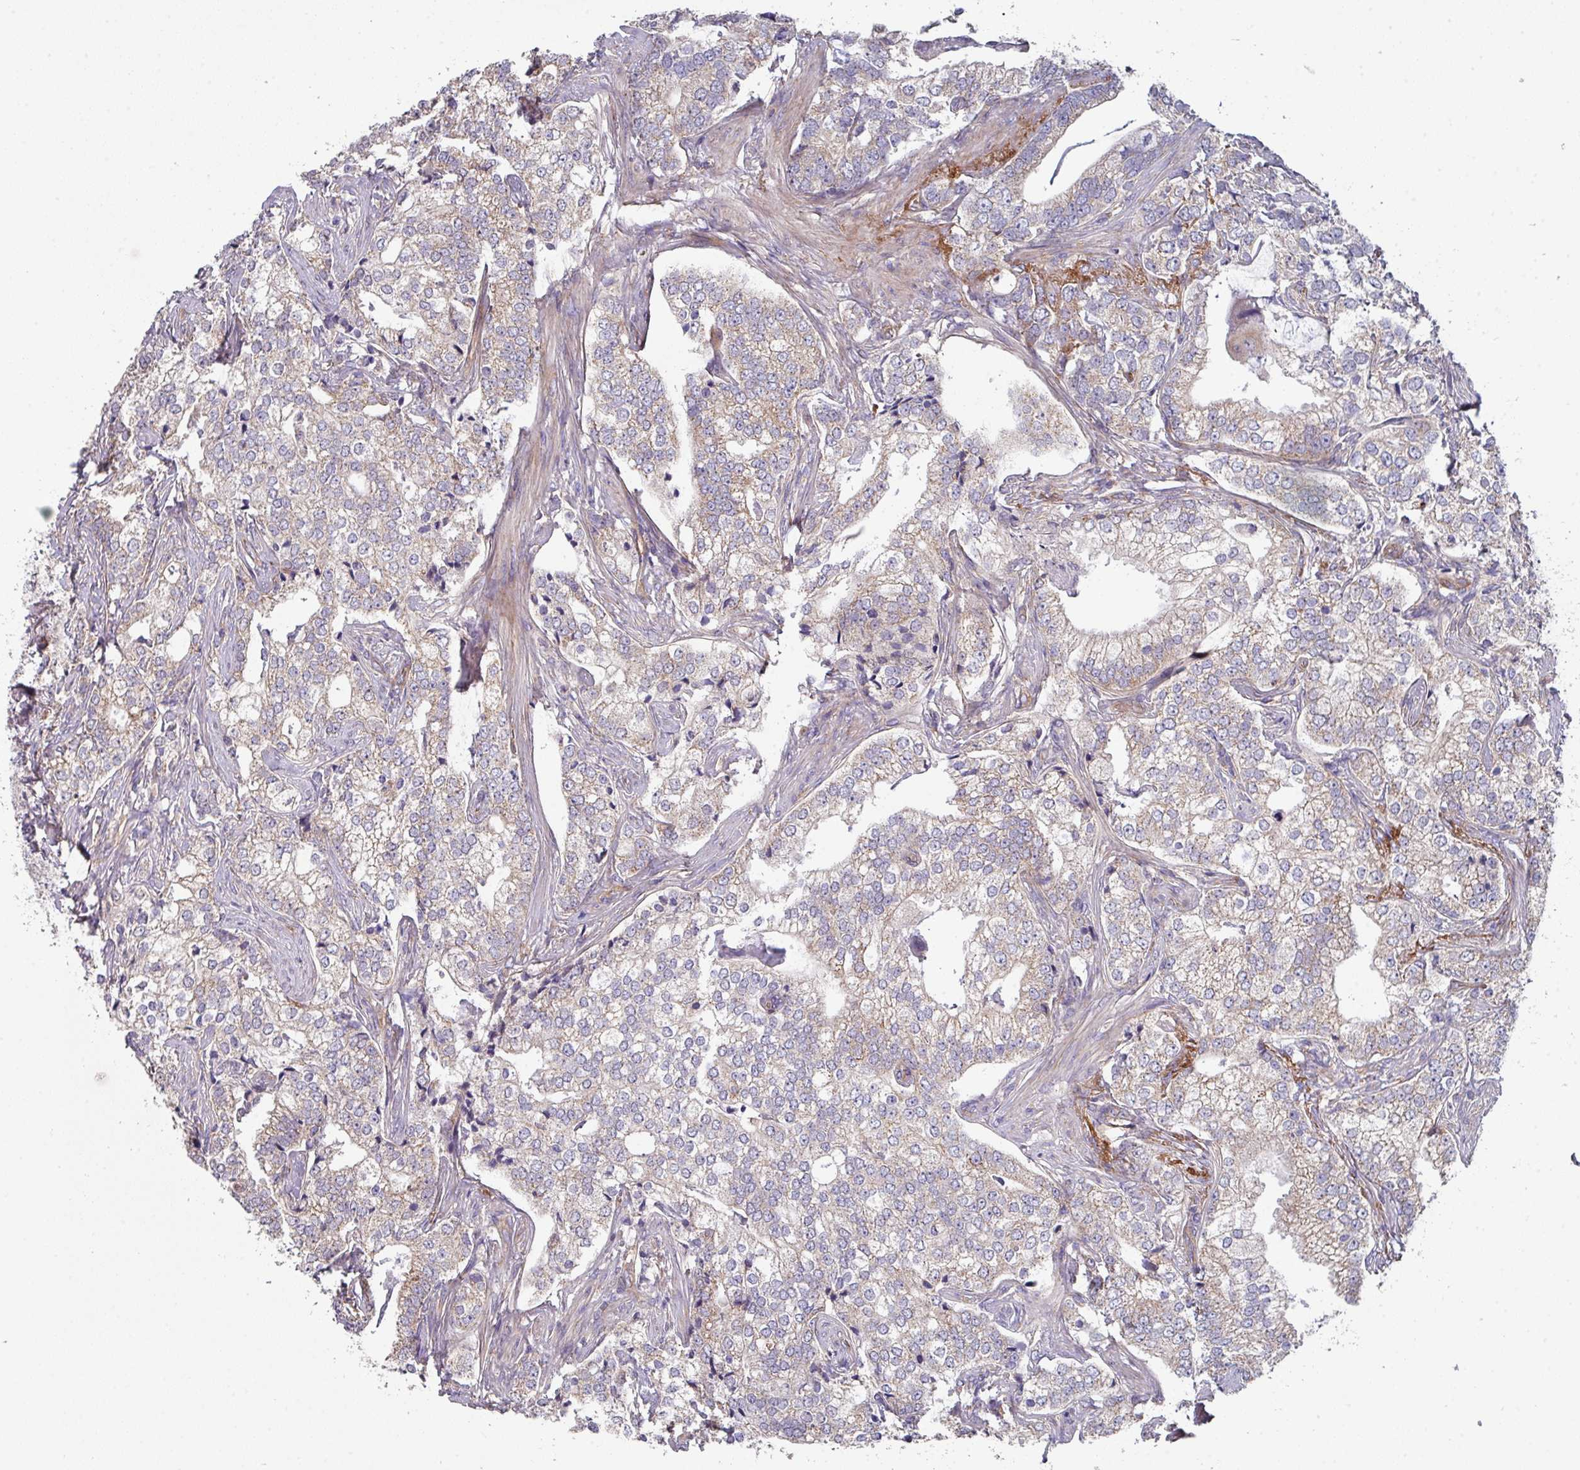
{"staining": {"intensity": "weak", "quantity": "25%-75%", "location": "cytoplasmic/membranous"}, "tissue": "prostate cancer", "cell_type": "Tumor cells", "image_type": "cancer", "snomed": [{"axis": "morphology", "description": "Adenocarcinoma, High grade"}, {"axis": "topography", "description": "Prostate"}], "caption": "Tumor cells show weak cytoplasmic/membranous positivity in about 25%-75% of cells in prostate high-grade adenocarcinoma.", "gene": "DCAF12L2", "patient": {"sex": "male", "age": 69}}